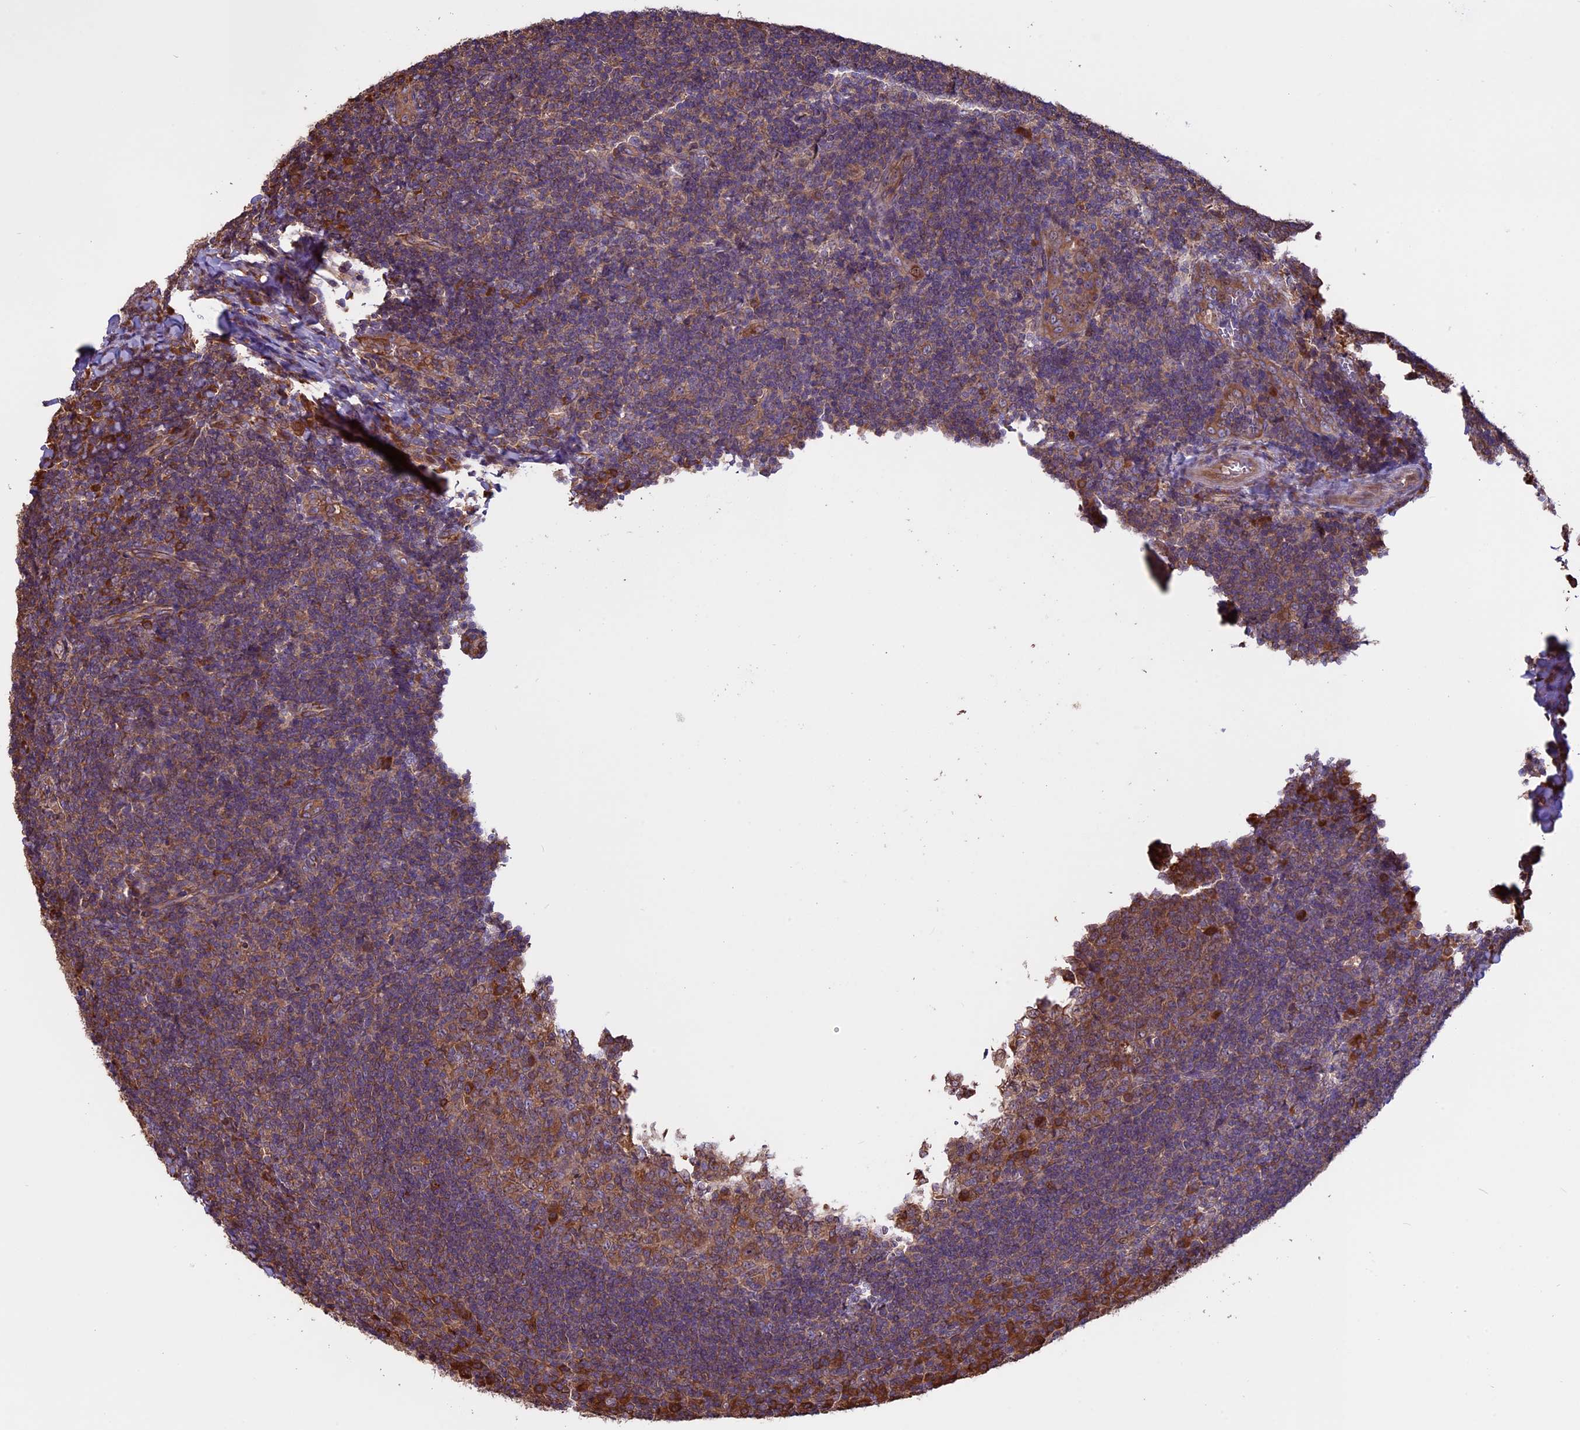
{"staining": {"intensity": "moderate", "quantity": "25%-75%", "location": "cytoplasmic/membranous"}, "tissue": "tonsil", "cell_type": "Germinal center cells", "image_type": "normal", "snomed": [{"axis": "morphology", "description": "Normal tissue, NOS"}, {"axis": "topography", "description": "Tonsil"}], "caption": "Immunohistochemical staining of unremarkable tonsil displays medium levels of moderate cytoplasmic/membranous expression in approximately 25%-75% of germinal center cells. The protein is stained brown, and the nuclei are stained in blue (DAB (3,3'-diaminobenzidine) IHC with brightfield microscopy, high magnification).", "gene": "VWA3A", "patient": {"sex": "male", "age": 17}}